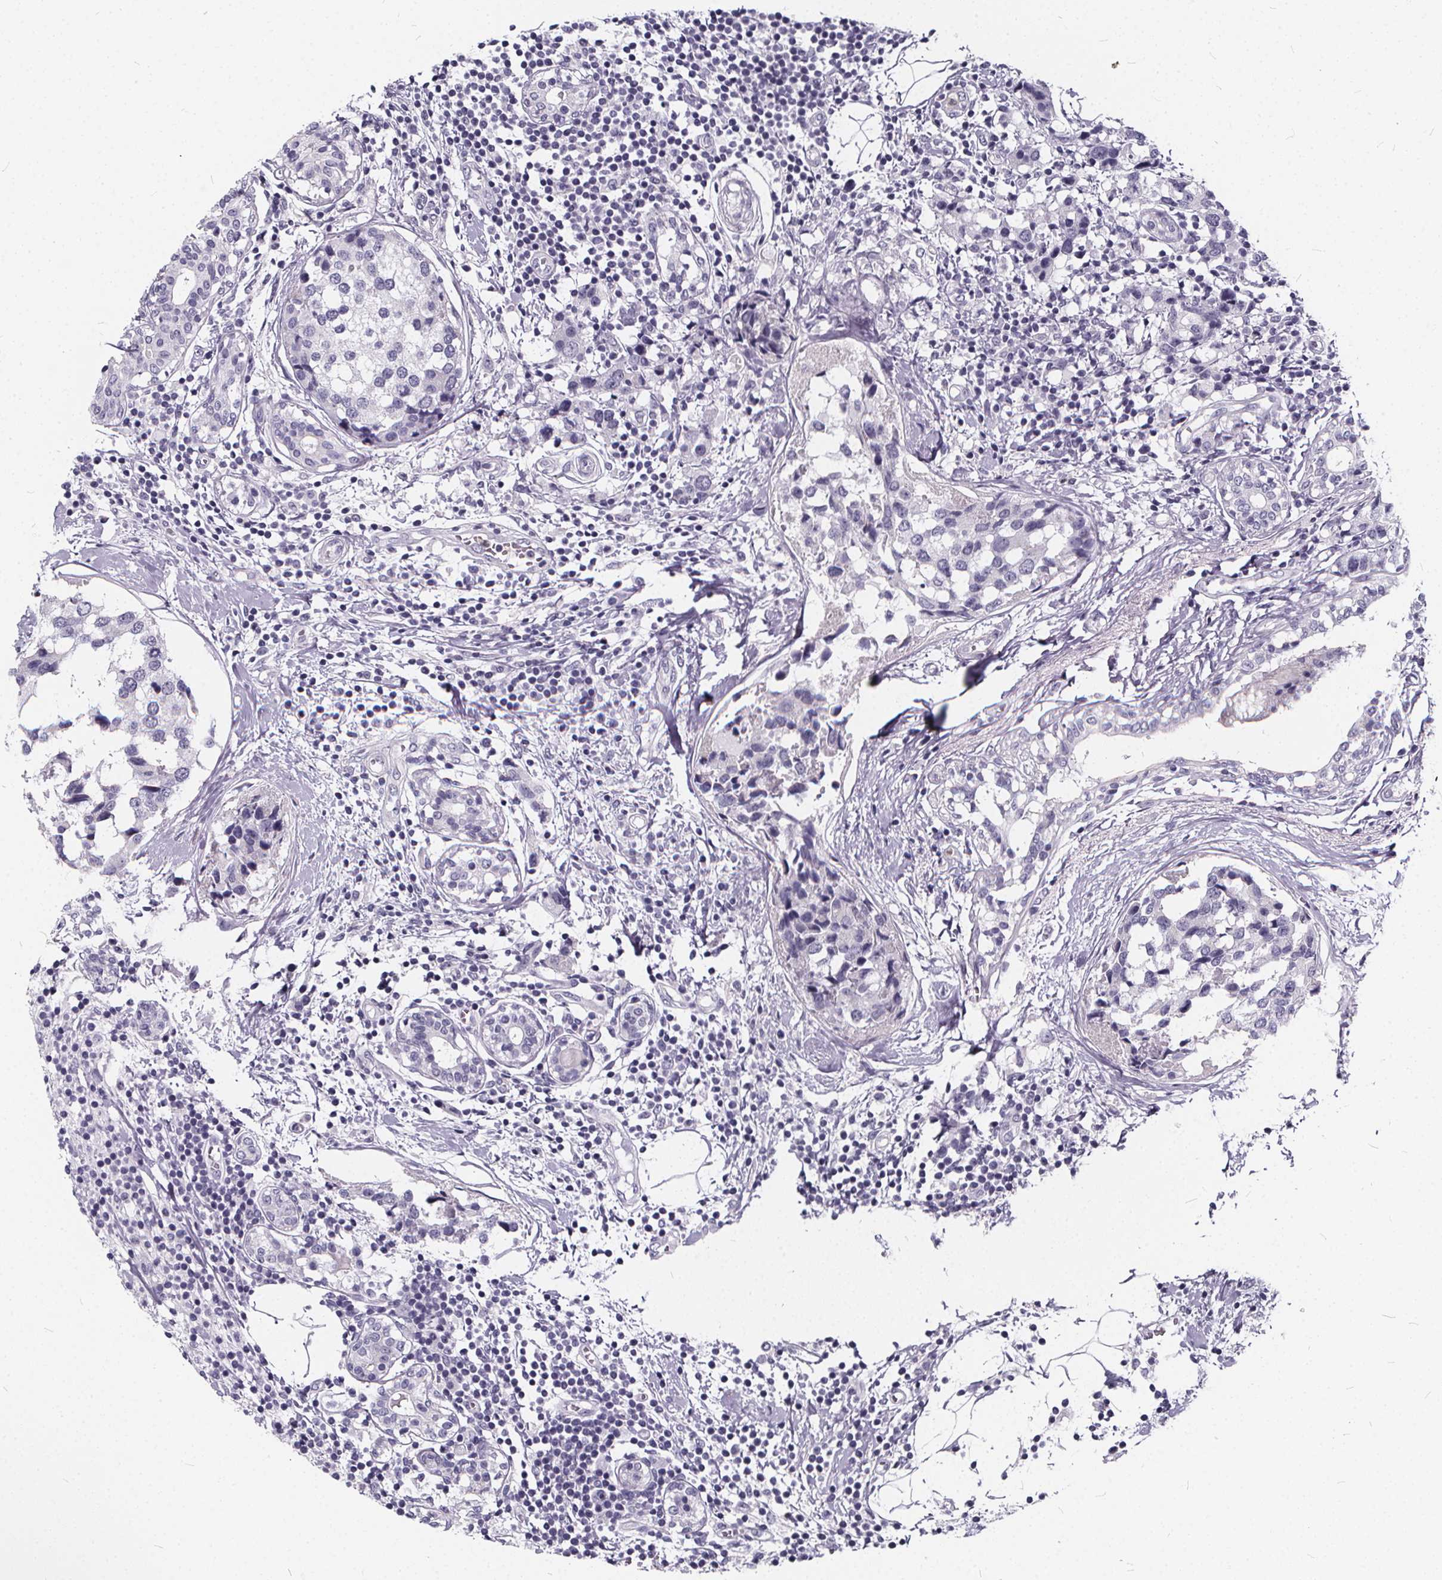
{"staining": {"intensity": "negative", "quantity": "none", "location": "none"}, "tissue": "breast cancer", "cell_type": "Tumor cells", "image_type": "cancer", "snomed": [{"axis": "morphology", "description": "Lobular carcinoma"}, {"axis": "topography", "description": "Breast"}], "caption": "Tumor cells show no significant protein staining in breast cancer. Brightfield microscopy of immunohistochemistry stained with DAB (3,3'-diaminobenzidine) (brown) and hematoxylin (blue), captured at high magnification.", "gene": "SPEF2", "patient": {"sex": "female", "age": 59}}